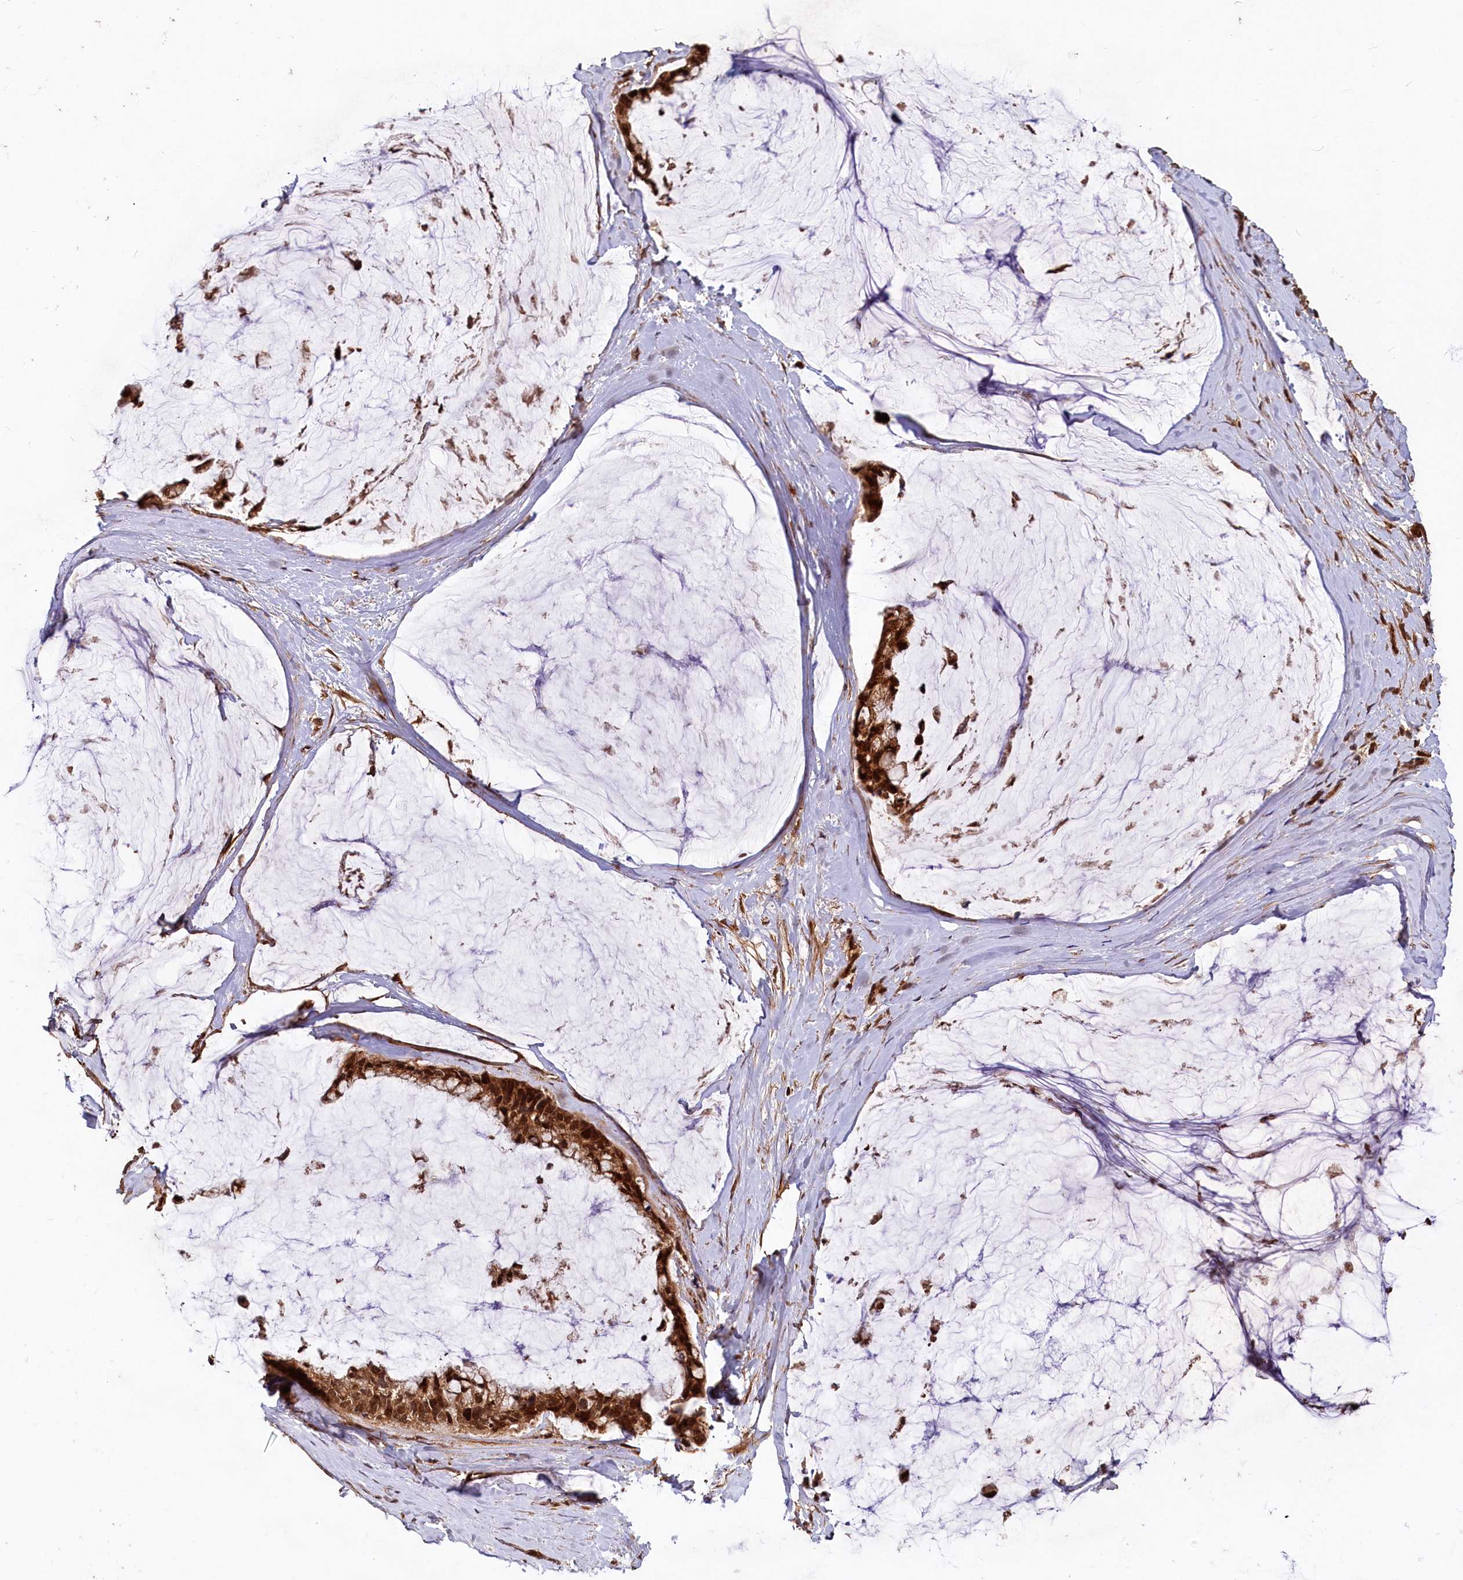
{"staining": {"intensity": "strong", "quantity": ">75%", "location": "cytoplasmic/membranous,nuclear"}, "tissue": "ovarian cancer", "cell_type": "Tumor cells", "image_type": "cancer", "snomed": [{"axis": "morphology", "description": "Cystadenocarcinoma, mucinous, NOS"}, {"axis": "topography", "description": "Ovary"}], "caption": "A brown stain highlights strong cytoplasmic/membranous and nuclear positivity of a protein in human ovarian cancer (mucinous cystadenocarcinoma) tumor cells.", "gene": "TRIM23", "patient": {"sex": "female", "age": 39}}